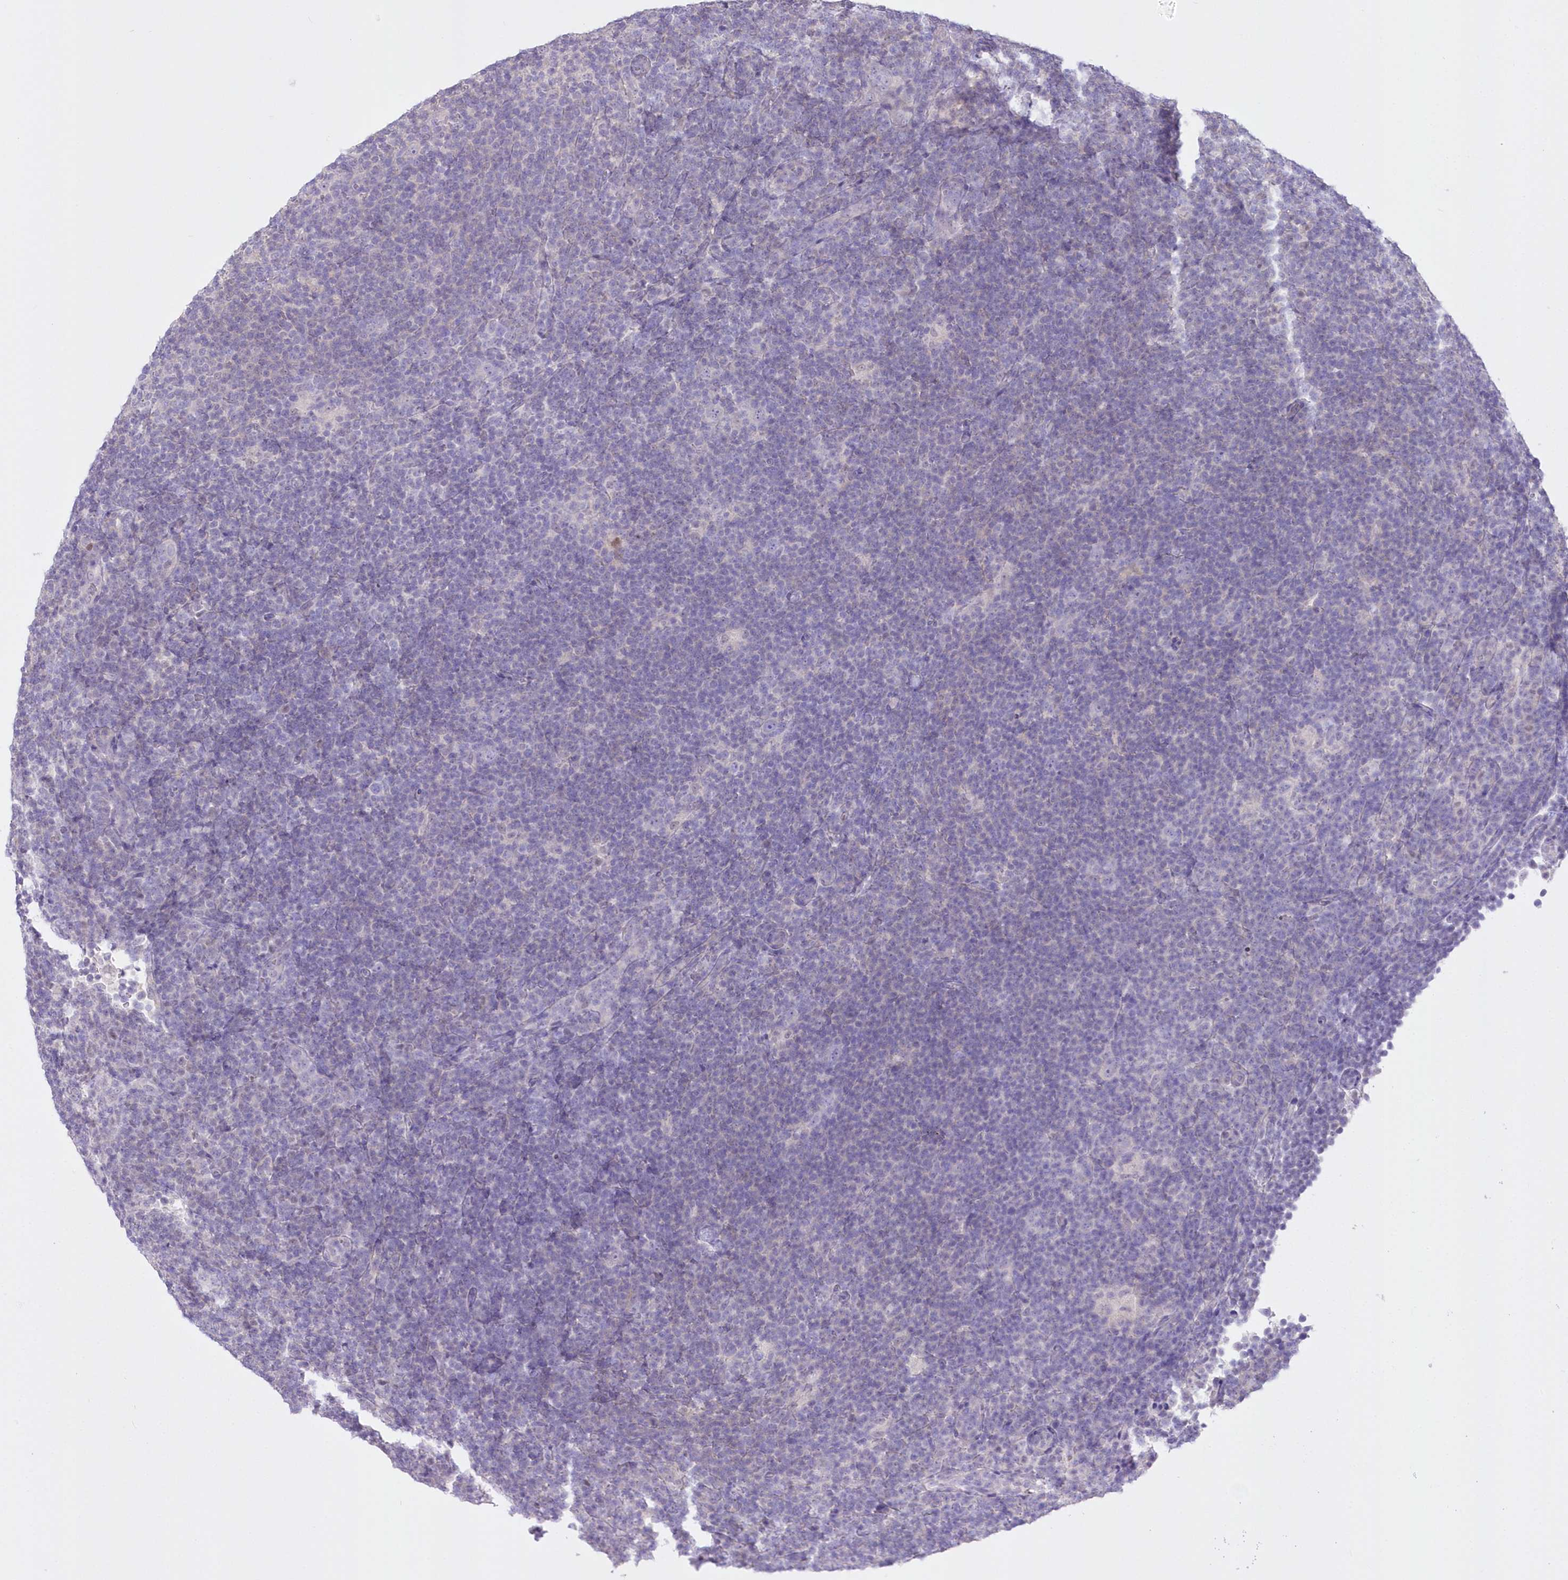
{"staining": {"intensity": "negative", "quantity": "none", "location": "none"}, "tissue": "lymphoma", "cell_type": "Tumor cells", "image_type": "cancer", "snomed": [{"axis": "morphology", "description": "Hodgkin's disease, NOS"}, {"axis": "topography", "description": "Lymph node"}], "caption": "This histopathology image is of Hodgkin's disease stained with IHC to label a protein in brown with the nuclei are counter-stained blue. There is no staining in tumor cells.", "gene": "UBA6", "patient": {"sex": "female", "age": 57}}